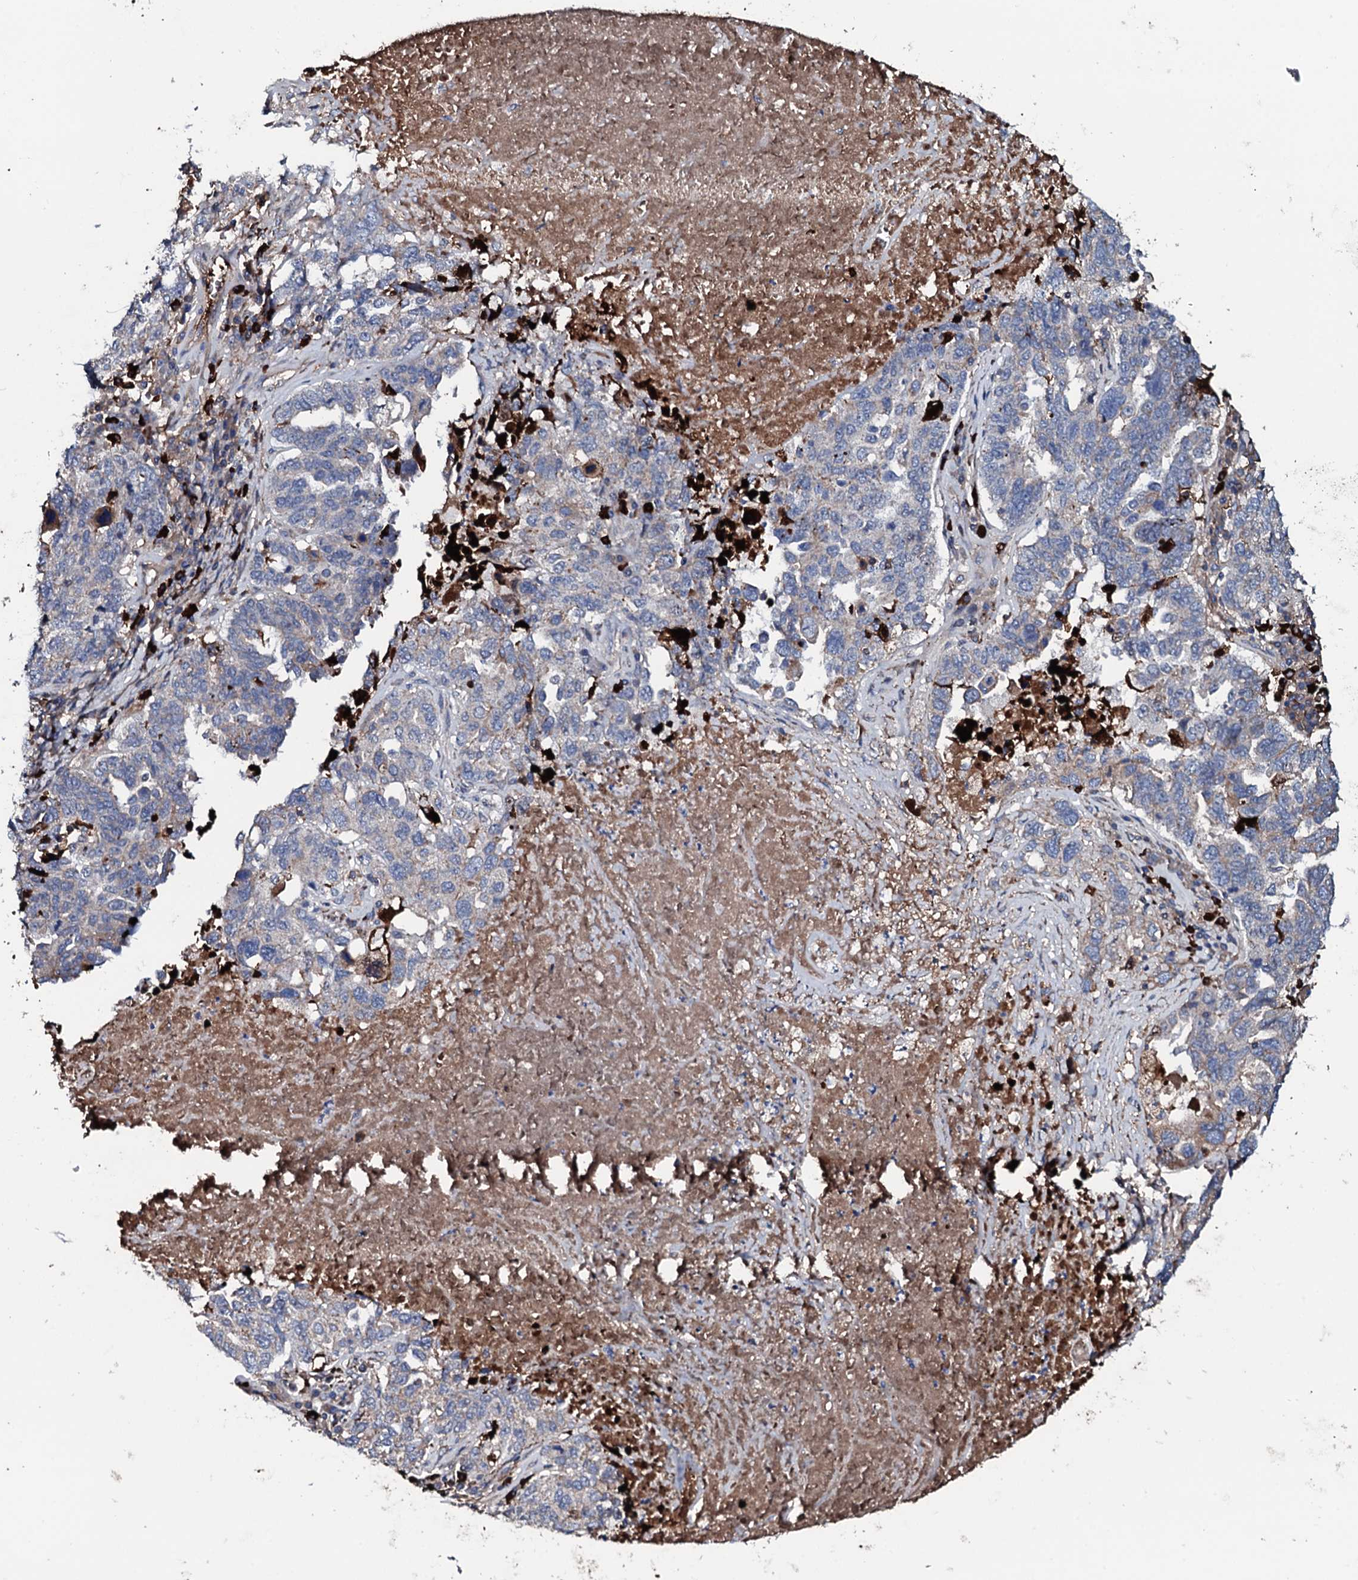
{"staining": {"intensity": "negative", "quantity": "none", "location": "none"}, "tissue": "ovarian cancer", "cell_type": "Tumor cells", "image_type": "cancer", "snomed": [{"axis": "morphology", "description": "Carcinoma, endometroid"}, {"axis": "topography", "description": "Ovary"}], "caption": "IHC histopathology image of human endometroid carcinoma (ovarian) stained for a protein (brown), which displays no positivity in tumor cells.", "gene": "NEK1", "patient": {"sex": "female", "age": 62}}